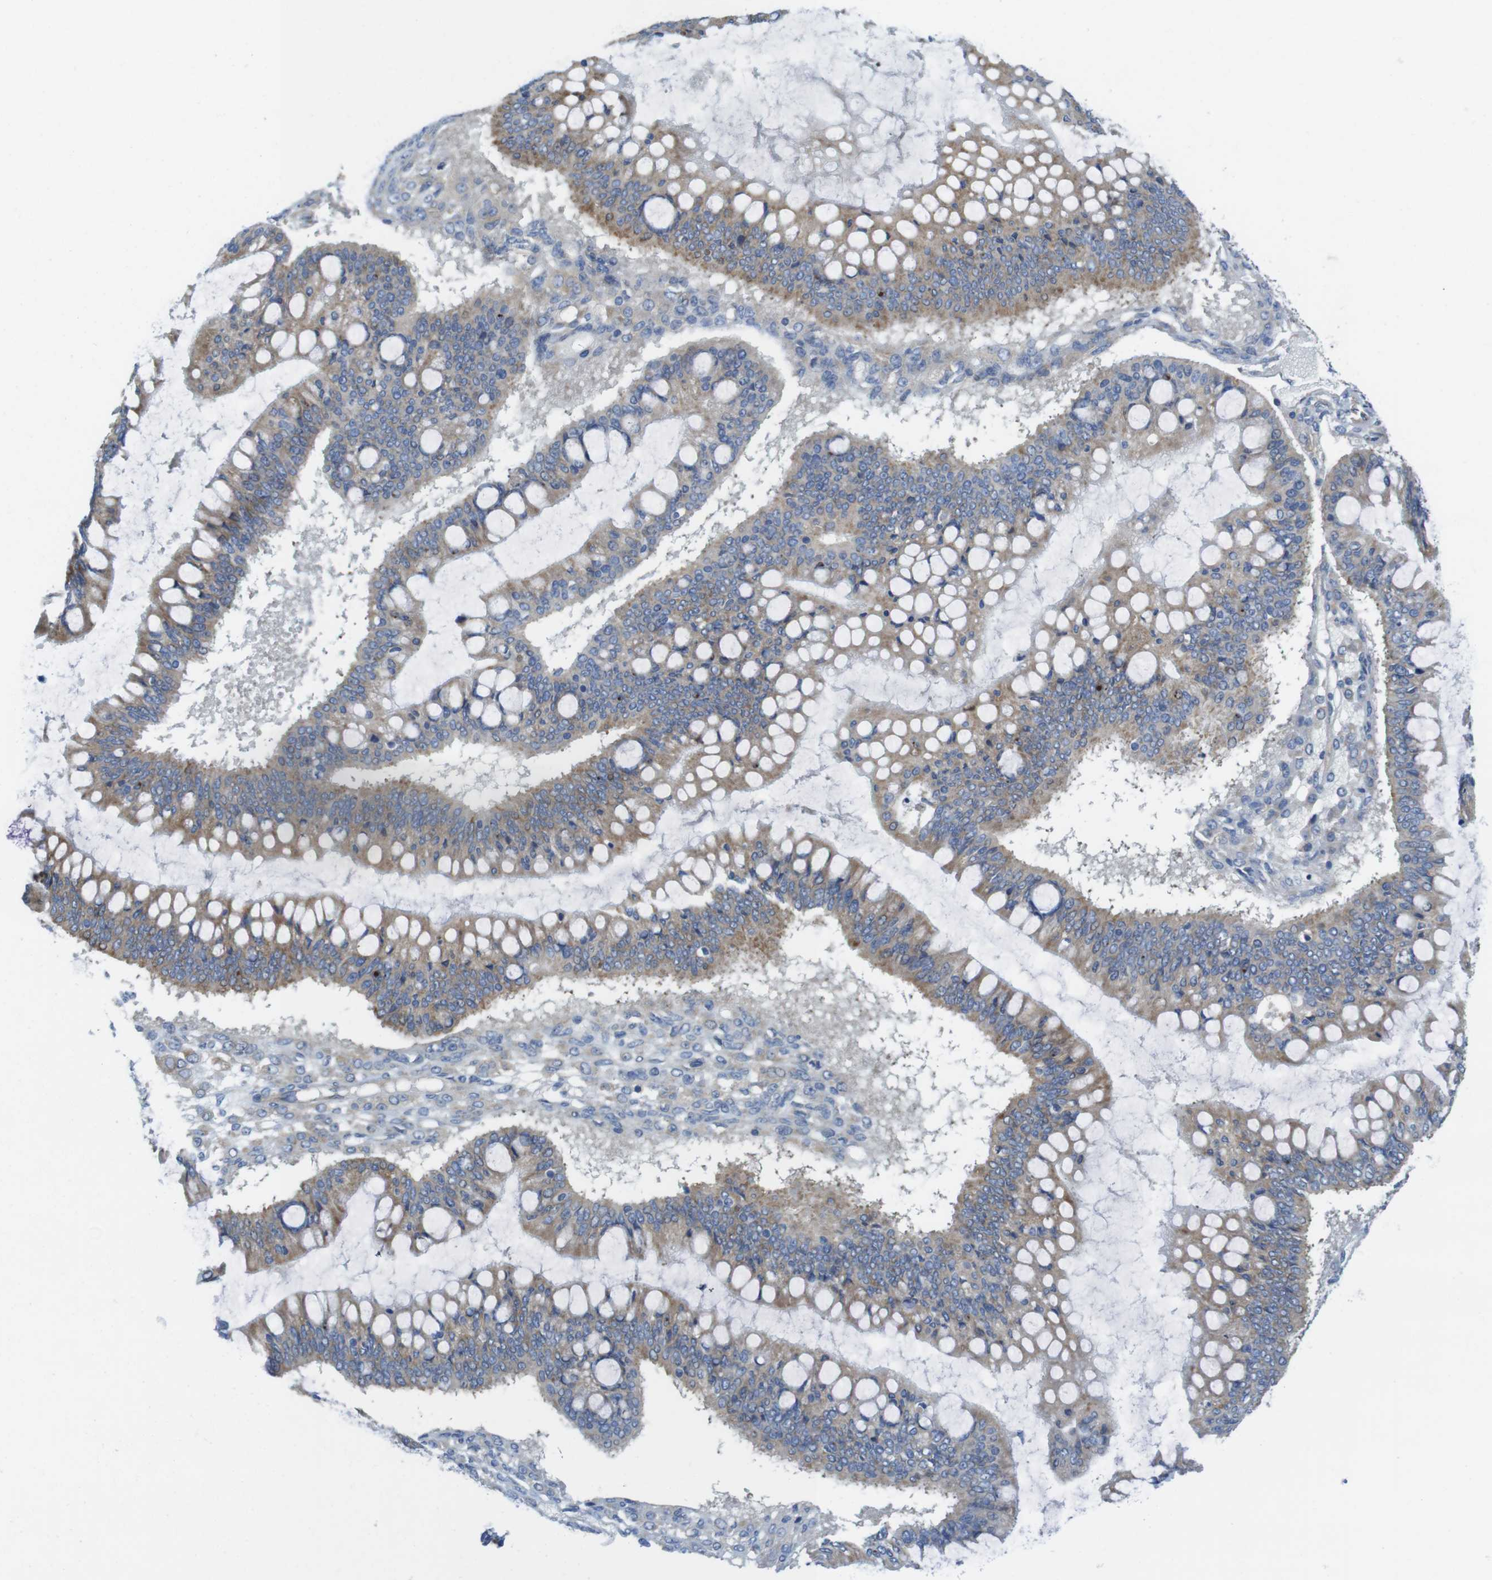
{"staining": {"intensity": "moderate", "quantity": ">75%", "location": "cytoplasmic/membranous"}, "tissue": "ovarian cancer", "cell_type": "Tumor cells", "image_type": "cancer", "snomed": [{"axis": "morphology", "description": "Cystadenocarcinoma, mucinous, NOS"}, {"axis": "topography", "description": "Ovary"}], "caption": "Immunohistochemical staining of mucinous cystadenocarcinoma (ovarian) demonstrates medium levels of moderate cytoplasmic/membranous protein staining in about >75% of tumor cells. The protein of interest is shown in brown color, while the nuclei are stained blue.", "gene": "TMEM234", "patient": {"sex": "female", "age": 73}}